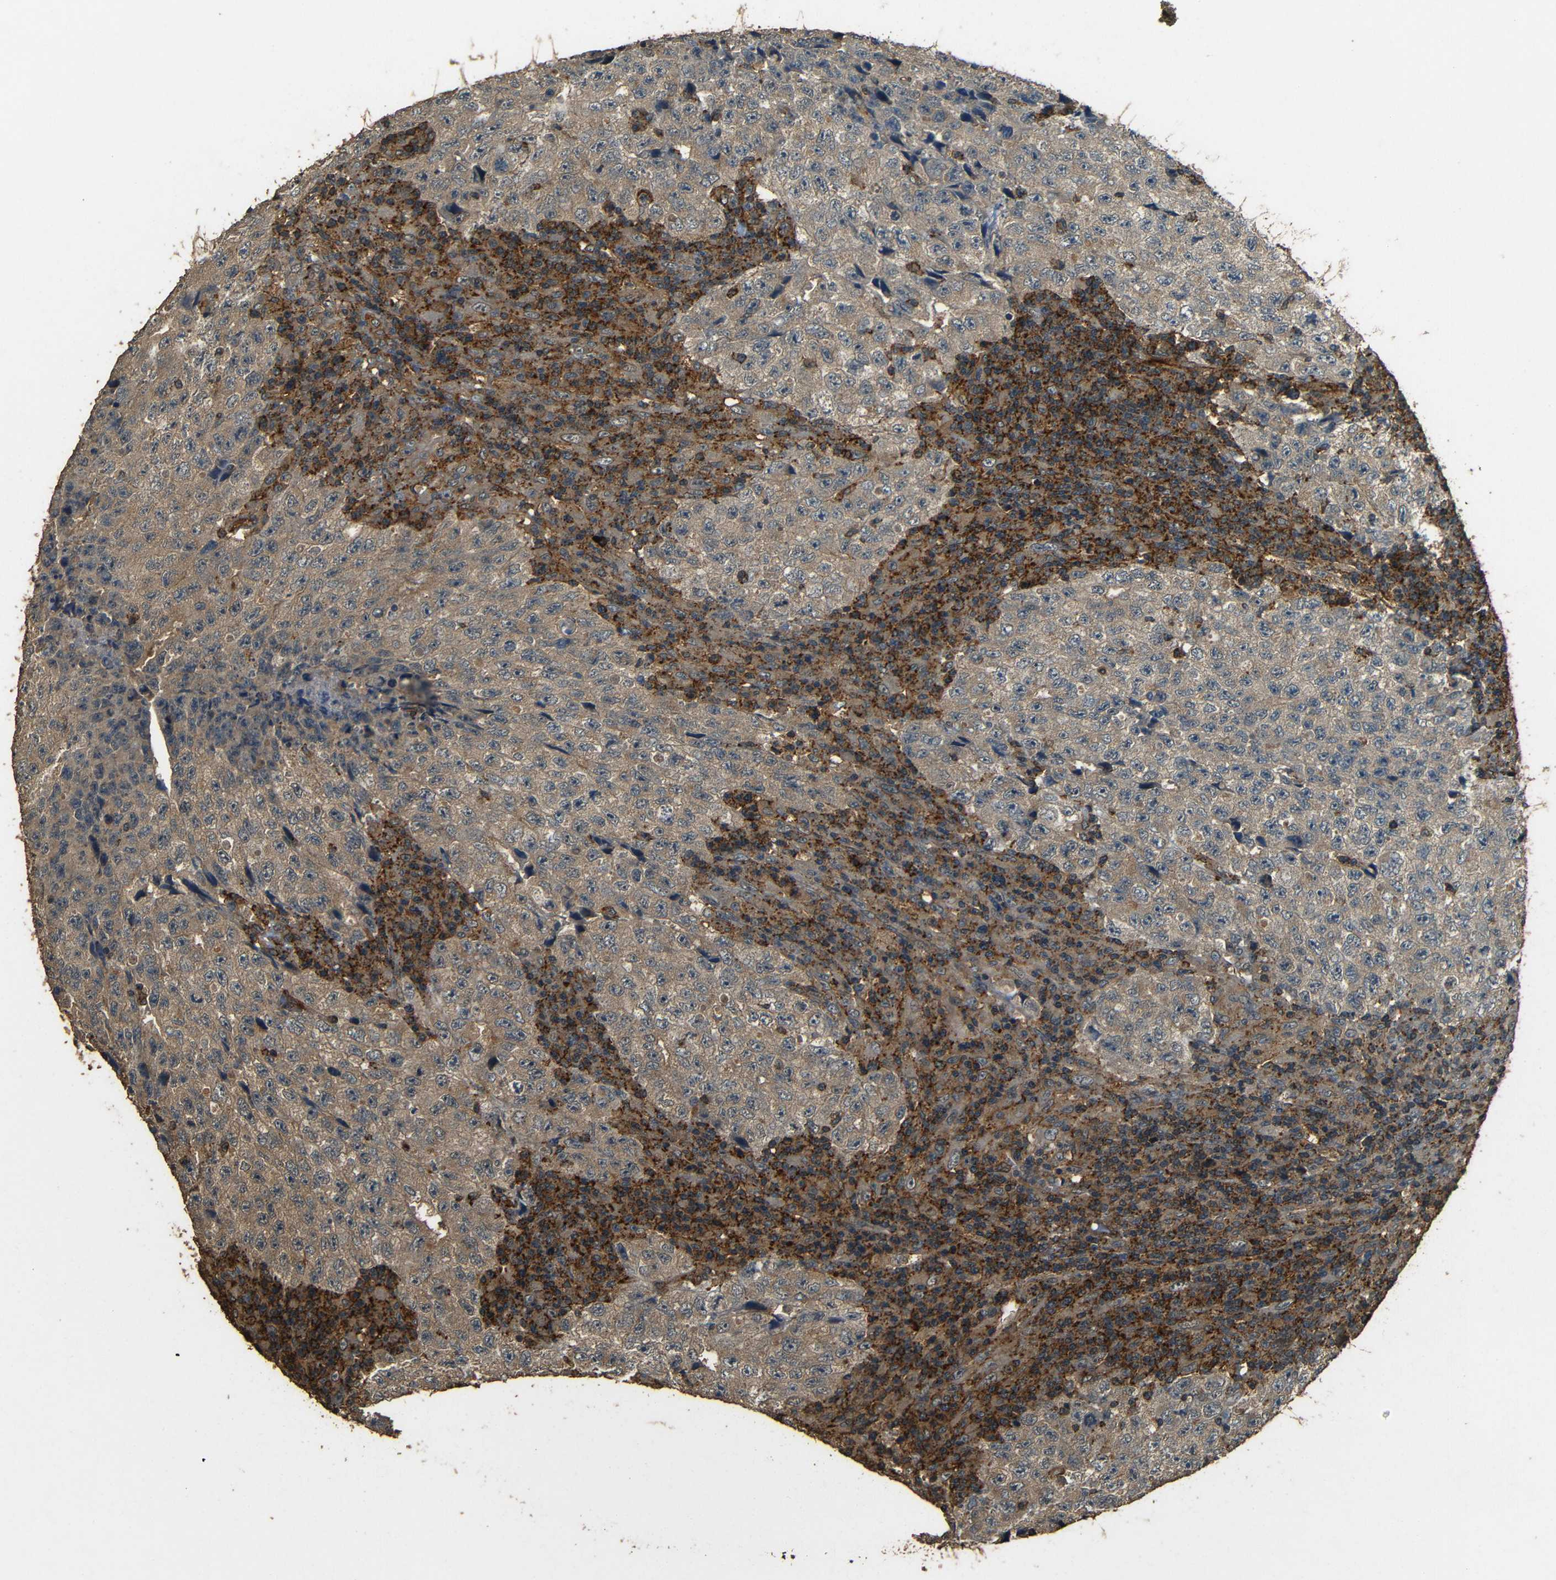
{"staining": {"intensity": "weak", "quantity": ">75%", "location": "cytoplasmic/membranous"}, "tissue": "testis cancer", "cell_type": "Tumor cells", "image_type": "cancer", "snomed": [{"axis": "morphology", "description": "Necrosis, NOS"}, {"axis": "morphology", "description": "Carcinoma, Embryonal, NOS"}, {"axis": "topography", "description": "Testis"}], "caption": "Brown immunohistochemical staining in embryonal carcinoma (testis) demonstrates weak cytoplasmic/membranous staining in approximately >75% of tumor cells.", "gene": "PDE5A", "patient": {"sex": "male", "age": 19}}